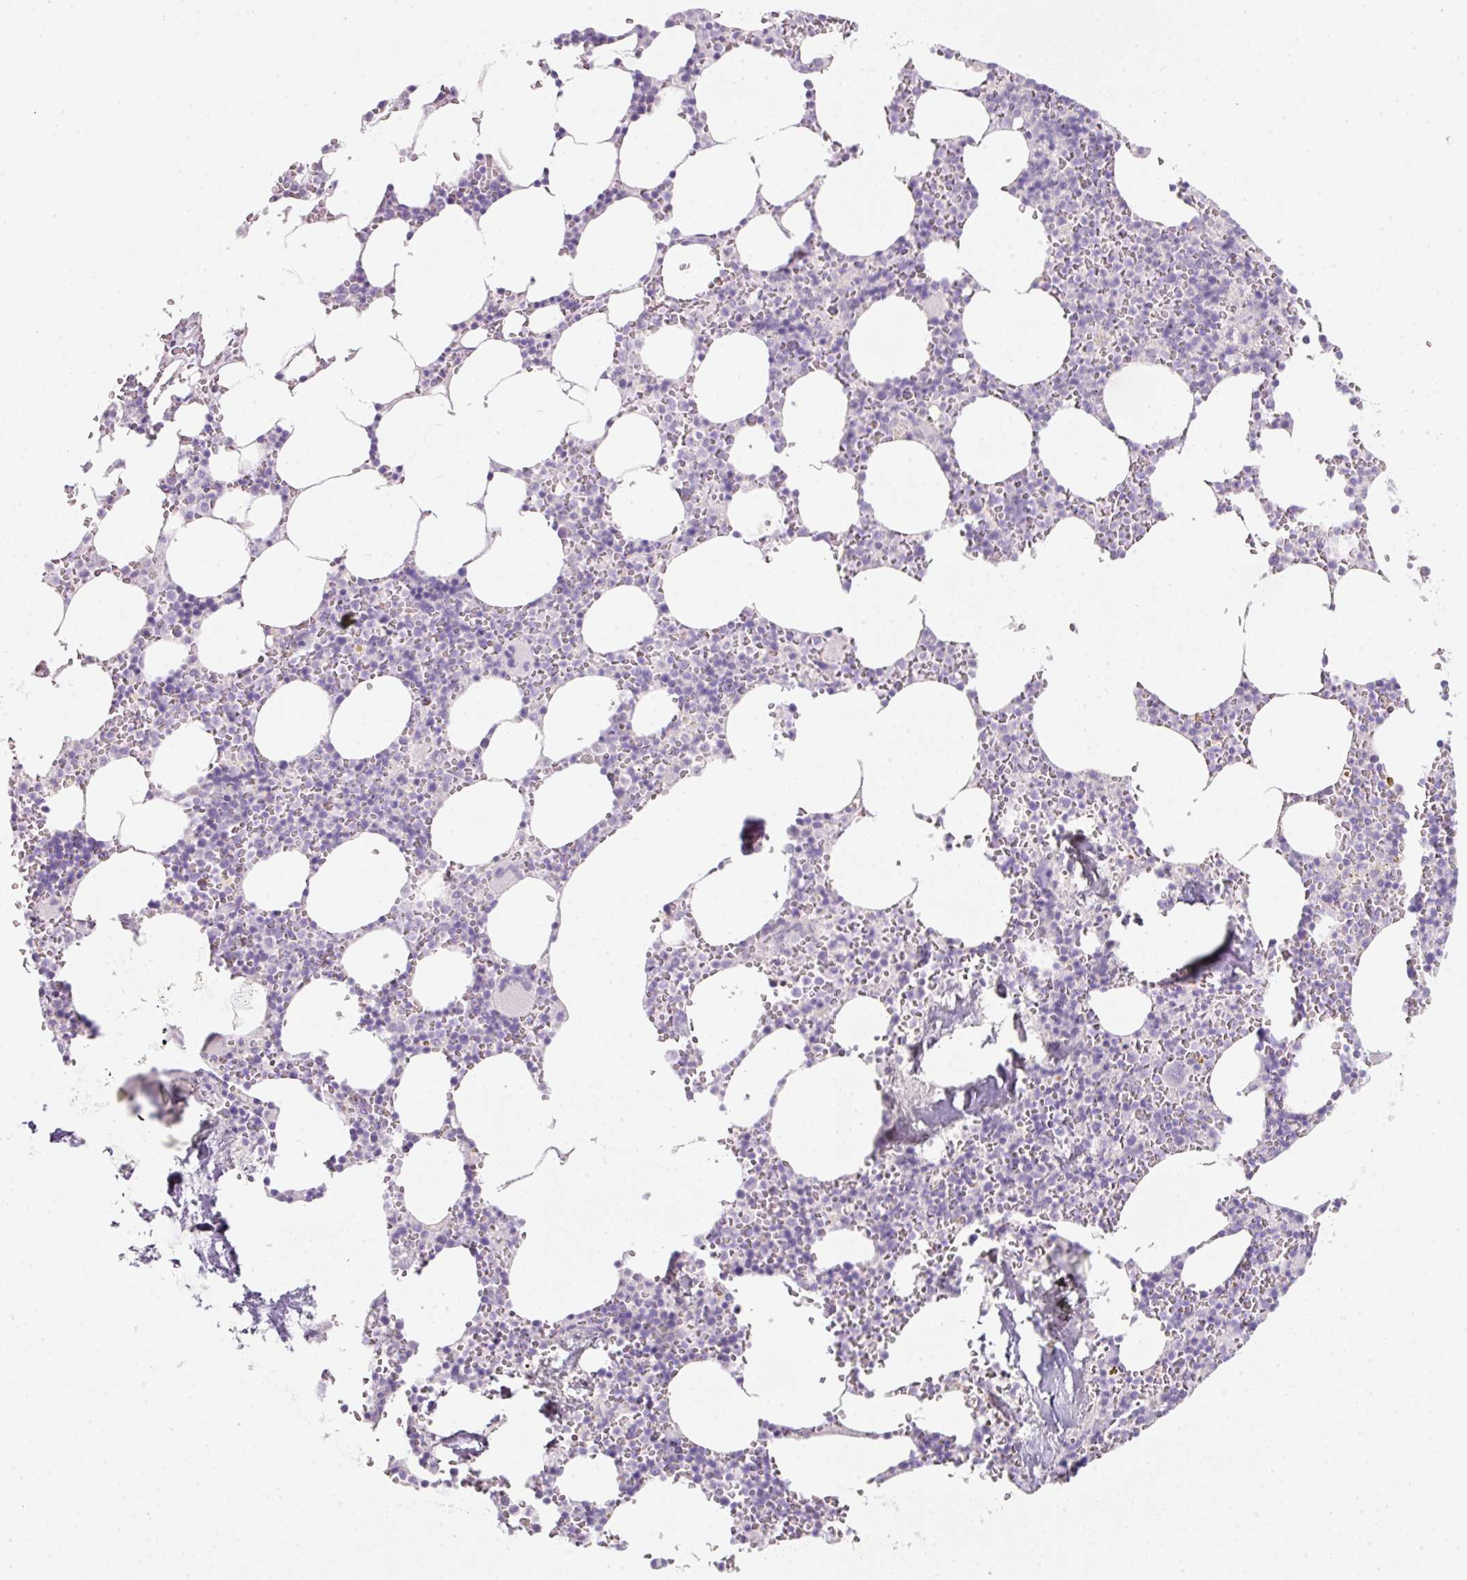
{"staining": {"intensity": "negative", "quantity": "none", "location": "none"}, "tissue": "bone marrow", "cell_type": "Hematopoietic cells", "image_type": "normal", "snomed": [{"axis": "morphology", "description": "Normal tissue, NOS"}, {"axis": "topography", "description": "Bone marrow"}], "caption": "Immunohistochemistry histopathology image of normal human bone marrow stained for a protein (brown), which reveals no expression in hematopoietic cells. The staining is performed using DAB brown chromogen with nuclei counter-stained in using hematoxylin.", "gene": "SLC2A2", "patient": {"sex": "male", "age": 54}}